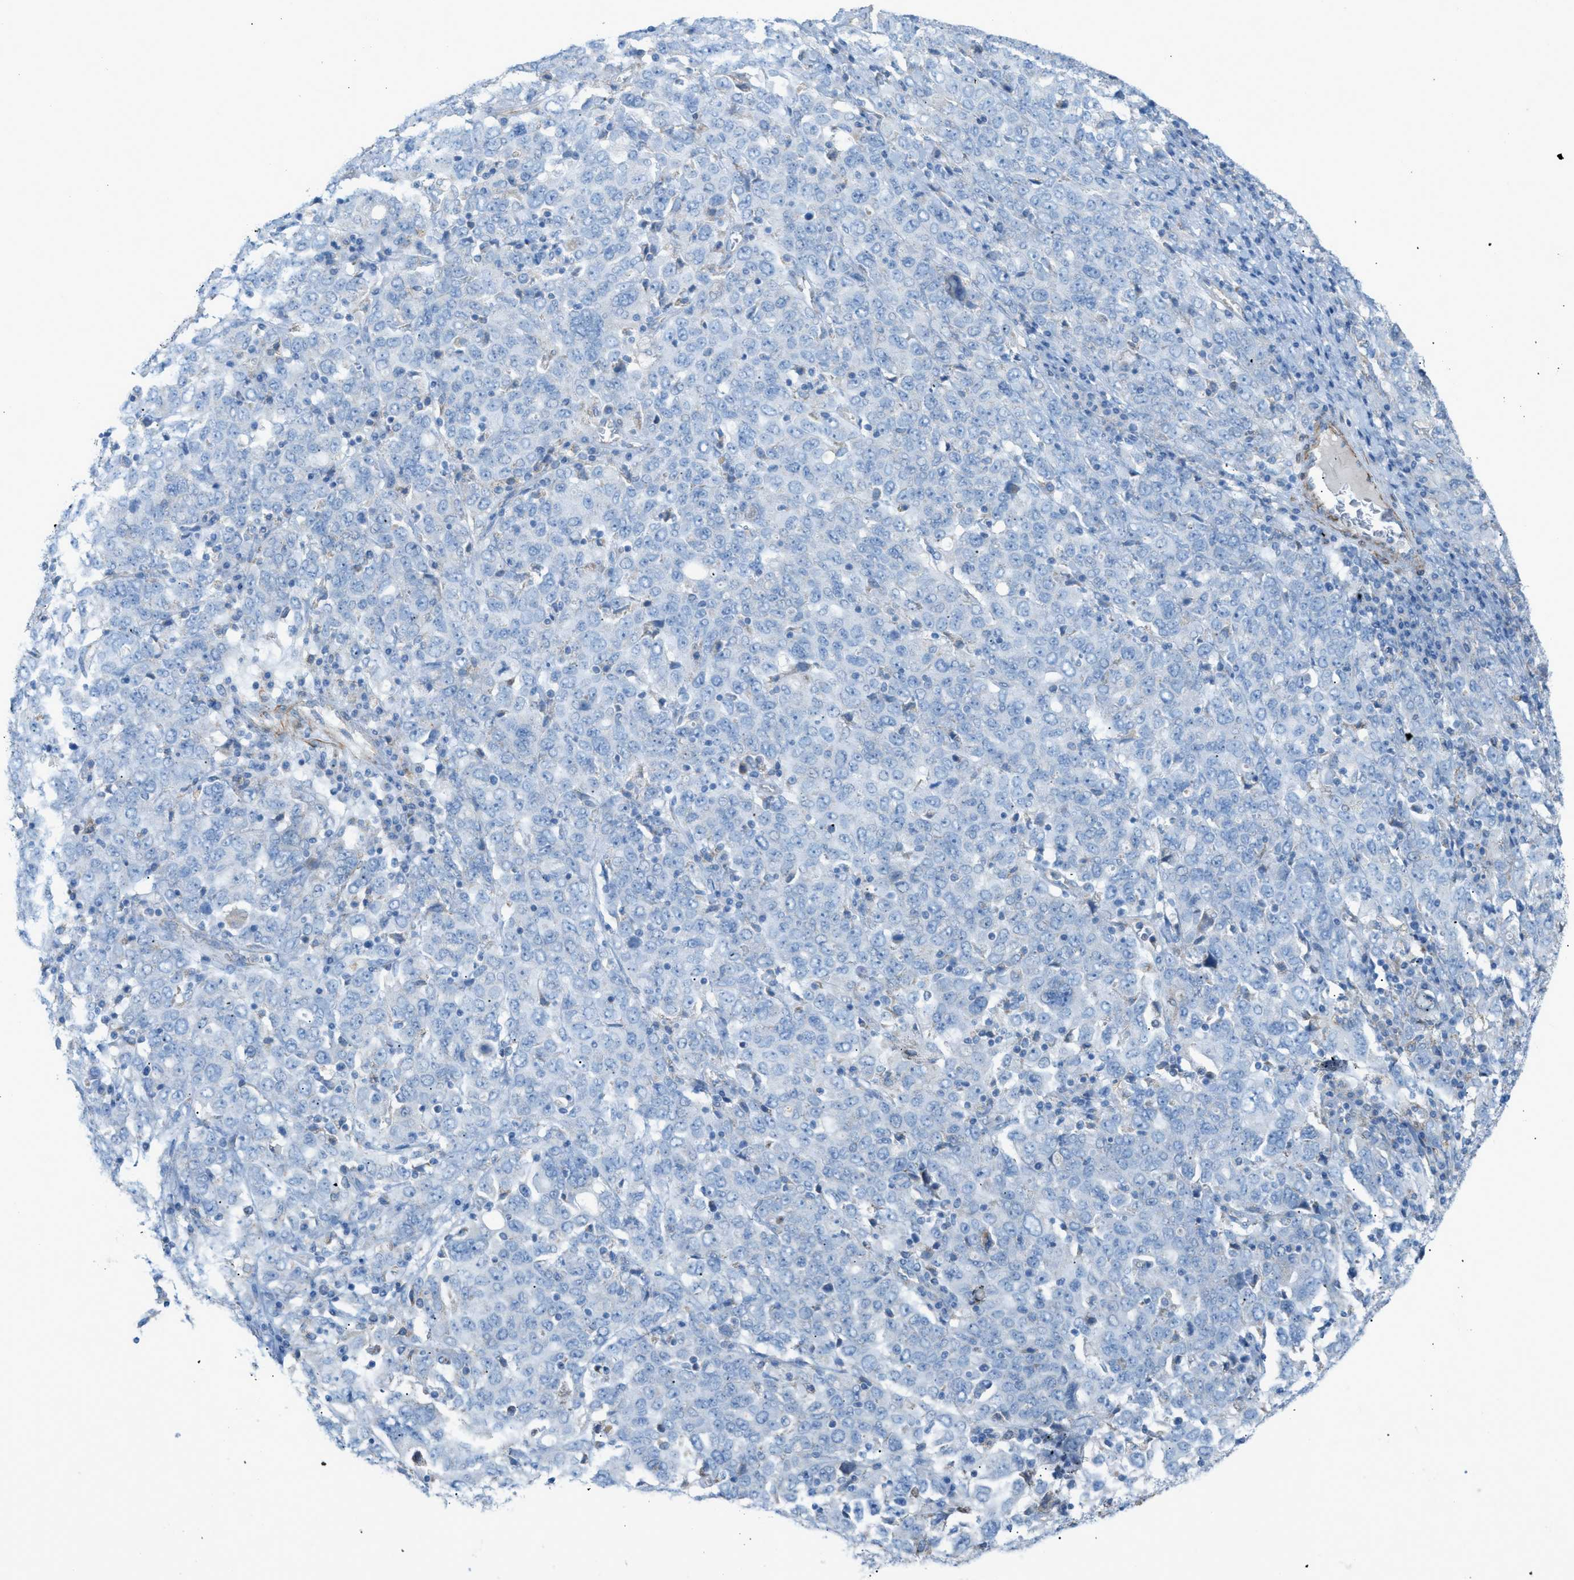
{"staining": {"intensity": "negative", "quantity": "none", "location": "none"}, "tissue": "ovarian cancer", "cell_type": "Tumor cells", "image_type": "cancer", "snomed": [{"axis": "morphology", "description": "Carcinoma, endometroid"}, {"axis": "topography", "description": "Ovary"}], "caption": "Immunohistochemistry of human ovarian cancer (endometroid carcinoma) demonstrates no expression in tumor cells. (DAB (3,3'-diaminobenzidine) immunohistochemistry (IHC) with hematoxylin counter stain).", "gene": "MYH11", "patient": {"sex": "female", "age": 62}}